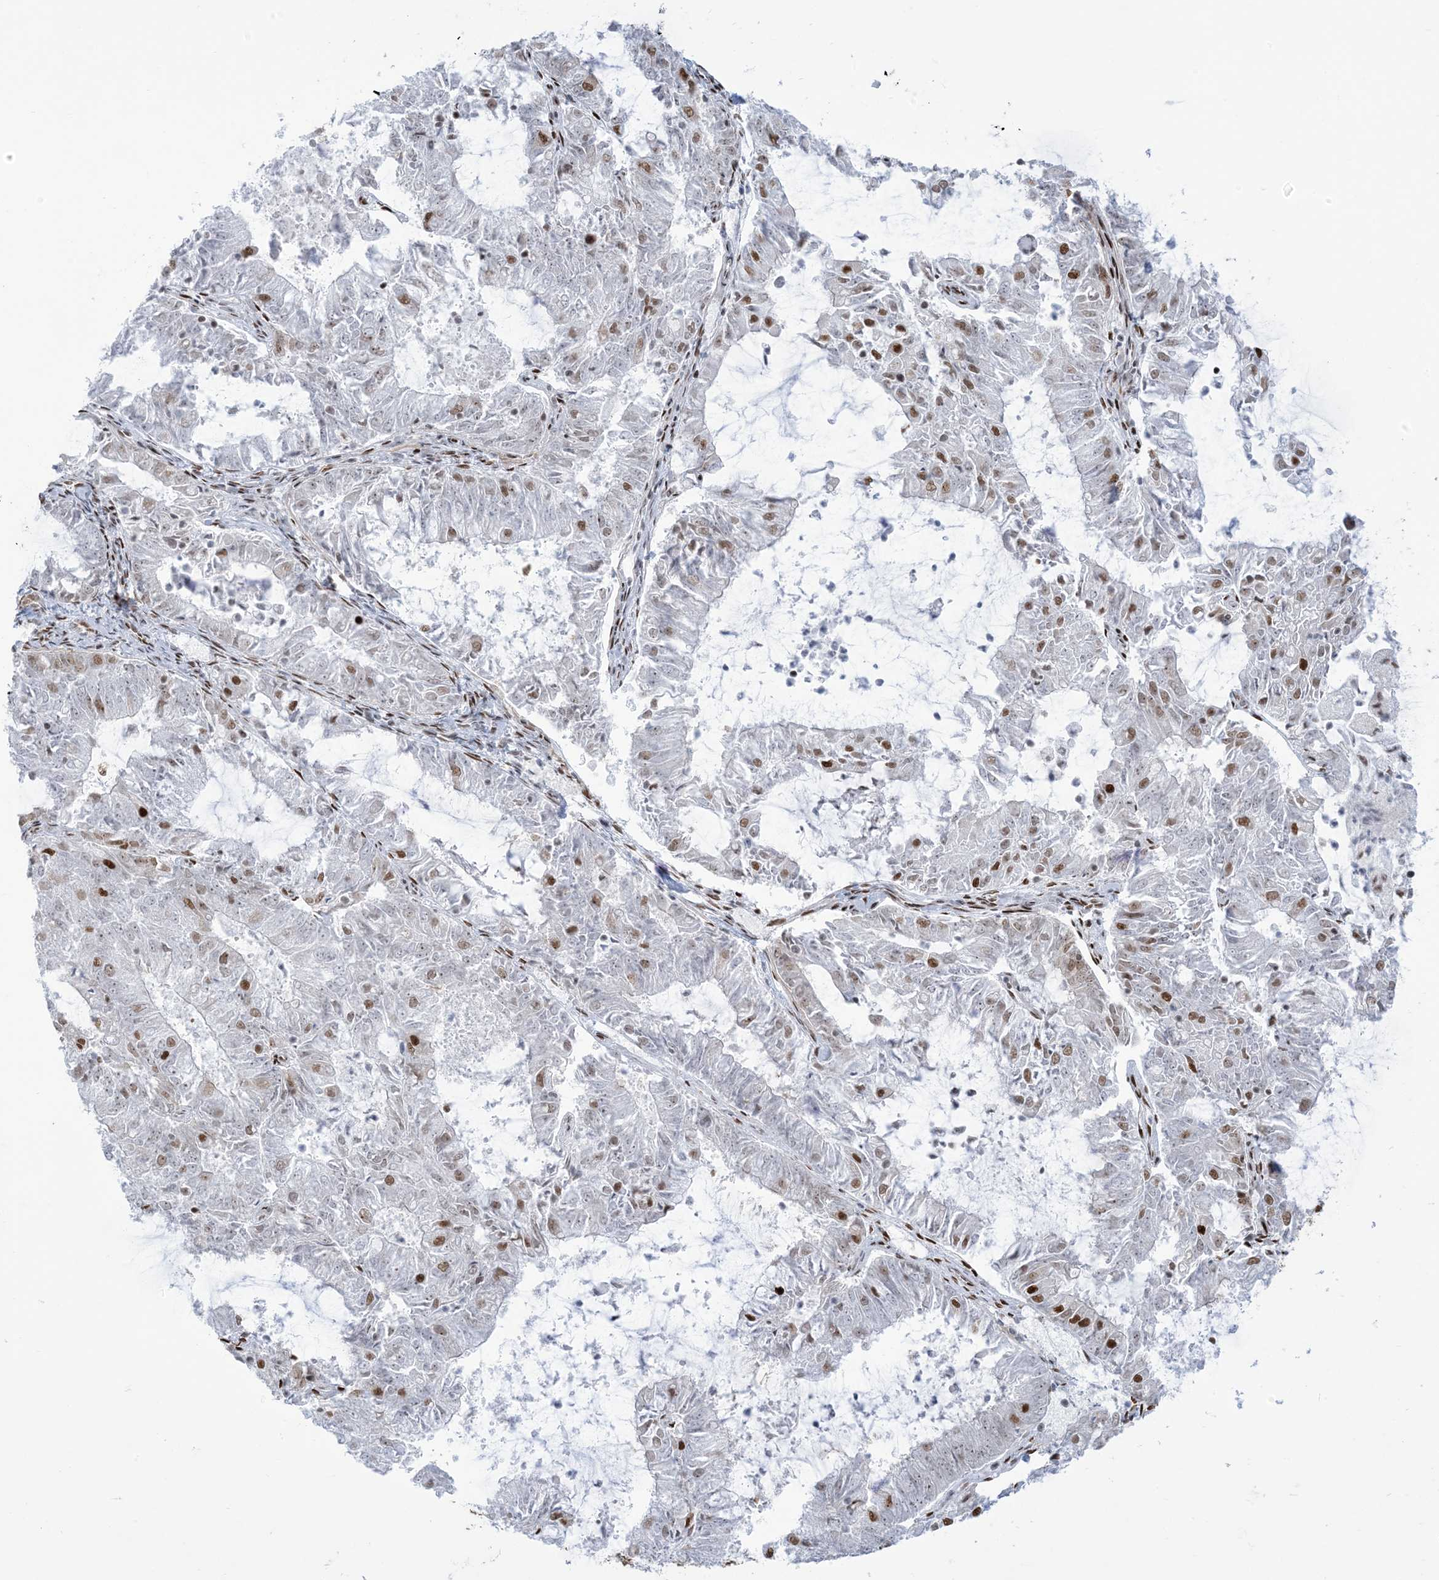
{"staining": {"intensity": "moderate", "quantity": "<25%", "location": "nuclear"}, "tissue": "endometrial cancer", "cell_type": "Tumor cells", "image_type": "cancer", "snomed": [{"axis": "morphology", "description": "Adenocarcinoma, NOS"}, {"axis": "topography", "description": "Endometrium"}], "caption": "An immunohistochemistry (IHC) image of neoplastic tissue is shown. Protein staining in brown labels moderate nuclear positivity in endometrial cancer (adenocarcinoma) within tumor cells. The staining was performed using DAB (3,3'-diaminobenzidine), with brown indicating positive protein expression. Nuclei are stained blue with hematoxylin.", "gene": "STAG1", "patient": {"sex": "female", "age": 57}}